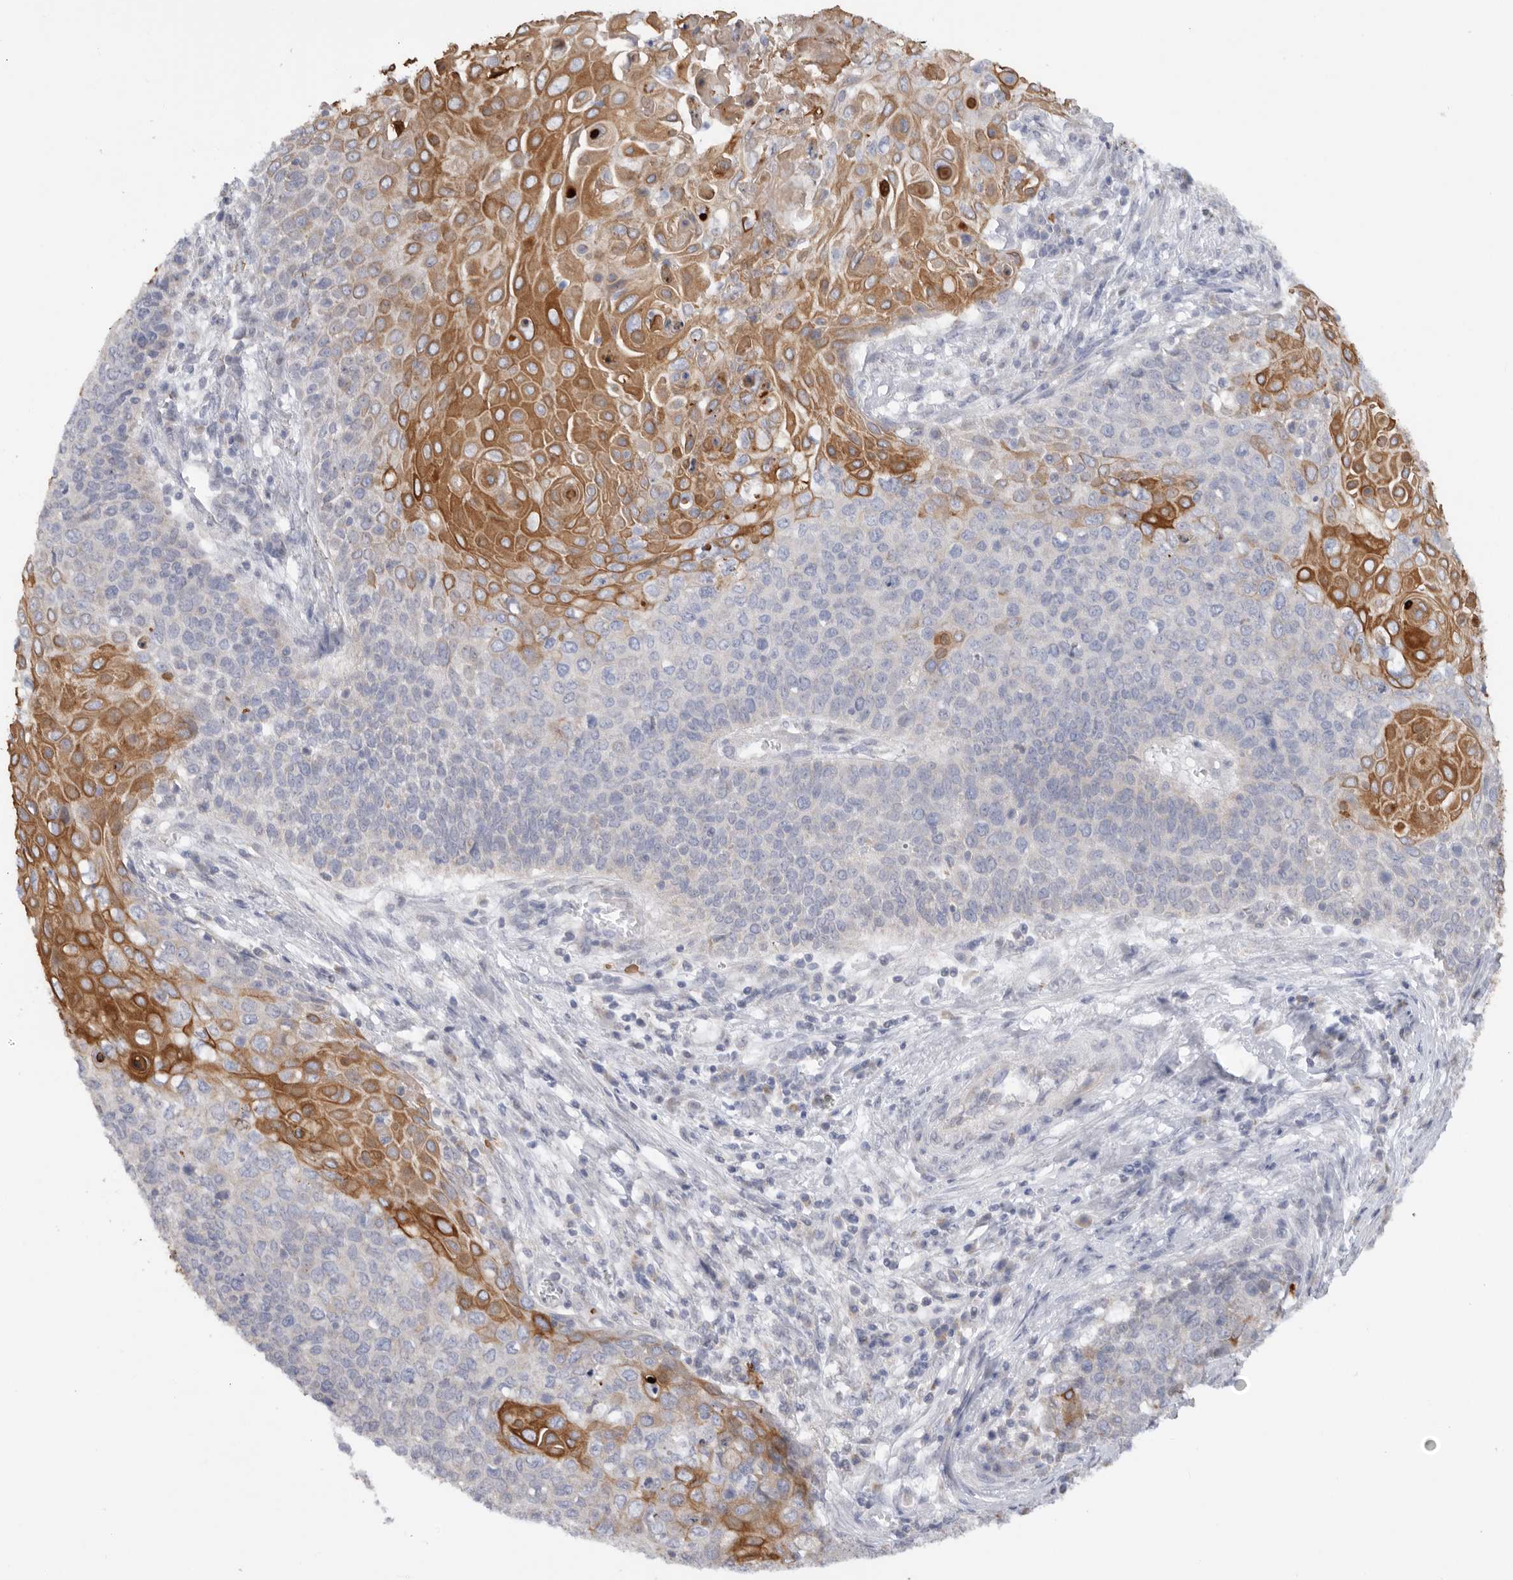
{"staining": {"intensity": "moderate", "quantity": "25%-75%", "location": "cytoplasmic/membranous"}, "tissue": "cervical cancer", "cell_type": "Tumor cells", "image_type": "cancer", "snomed": [{"axis": "morphology", "description": "Squamous cell carcinoma, NOS"}, {"axis": "topography", "description": "Cervix"}], "caption": "The image reveals immunohistochemical staining of squamous cell carcinoma (cervical). There is moderate cytoplasmic/membranous staining is identified in about 25%-75% of tumor cells.", "gene": "MTFR1L", "patient": {"sex": "female", "age": 39}}